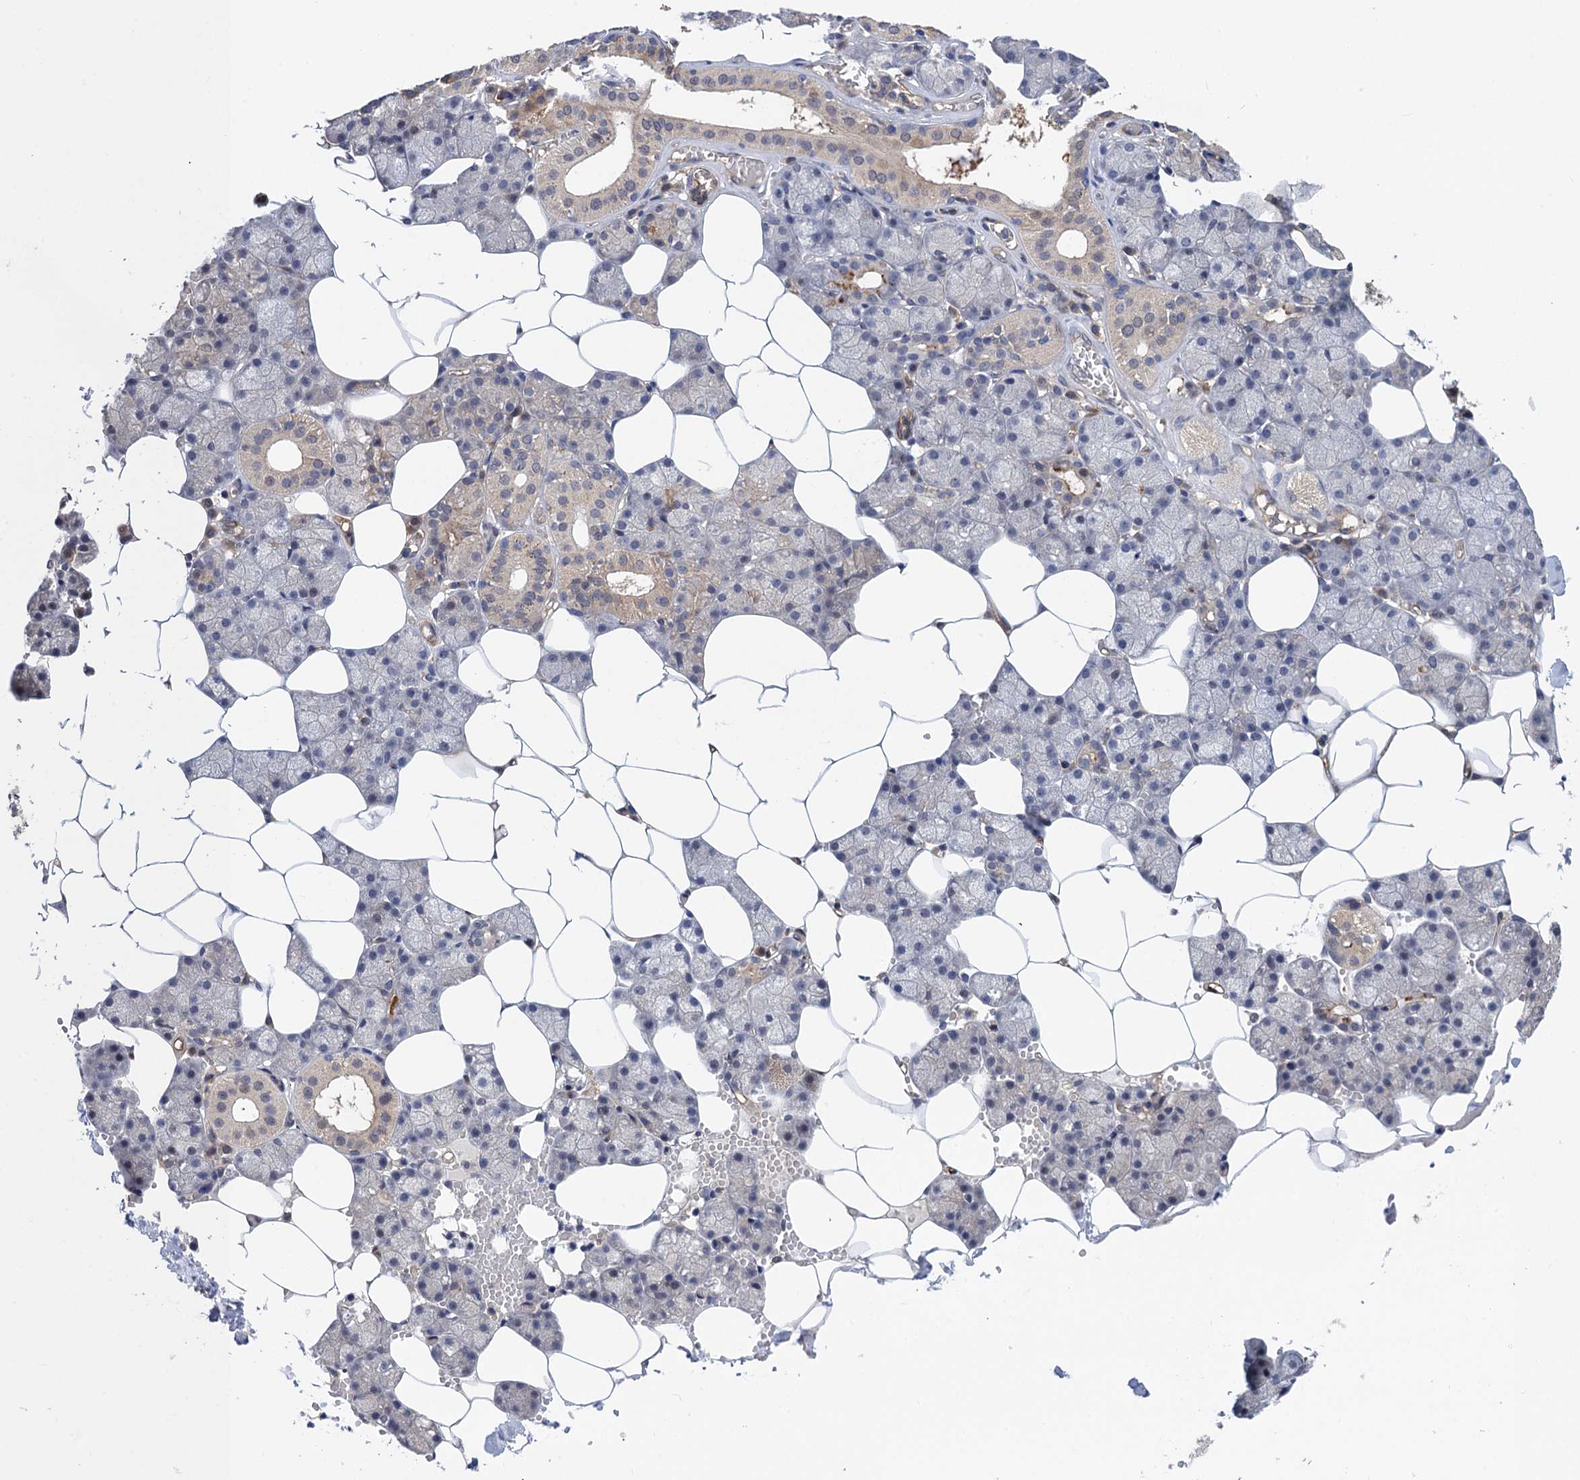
{"staining": {"intensity": "weak", "quantity": "<25%", "location": "cytoplasmic/membranous"}, "tissue": "salivary gland", "cell_type": "Glandular cells", "image_type": "normal", "snomed": [{"axis": "morphology", "description": "Normal tissue, NOS"}, {"axis": "topography", "description": "Salivary gland"}], "caption": "IHC of normal human salivary gland displays no expression in glandular cells.", "gene": "NEK8", "patient": {"sex": "male", "age": 62}}